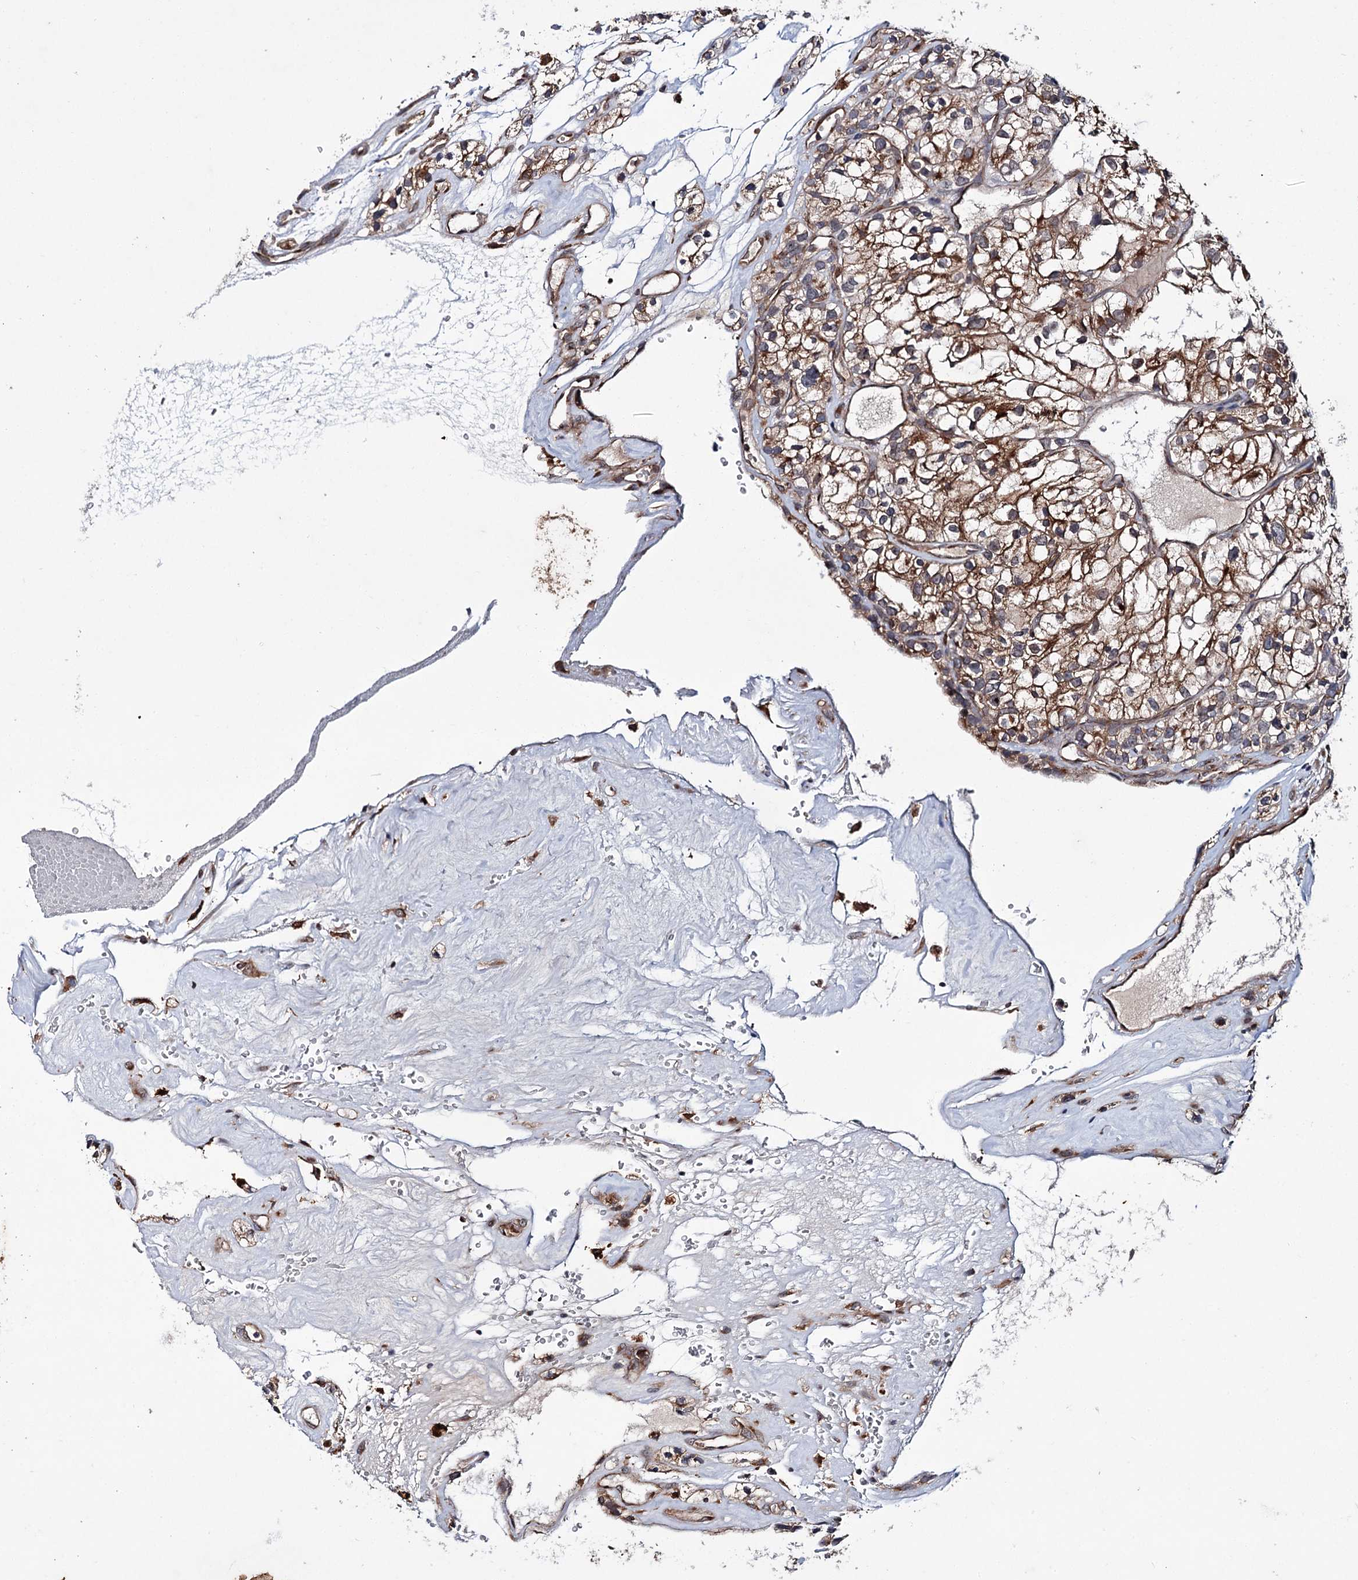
{"staining": {"intensity": "moderate", "quantity": ">75%", "location": "cytoplasmic/membranous"}, "tissue": "renal cancer", "cell_type": "Tumor cells", "image_type": "cancer", "snomed": [{"axis": "morphology", "description": "Adenocarcinoma, NOS"}, {"axis": "topography", "description": "Kidney"}], "caption": "Protein staining of adenocarcinoma (renal) tissue exhibits moderate cytoplasmic/membranous expression in approximately >75% of tumor cells. (IHC, brightfield microscopy, high magnification).", "gene": "PTPN3", "patient": {"sex": "female", "age": 57}}